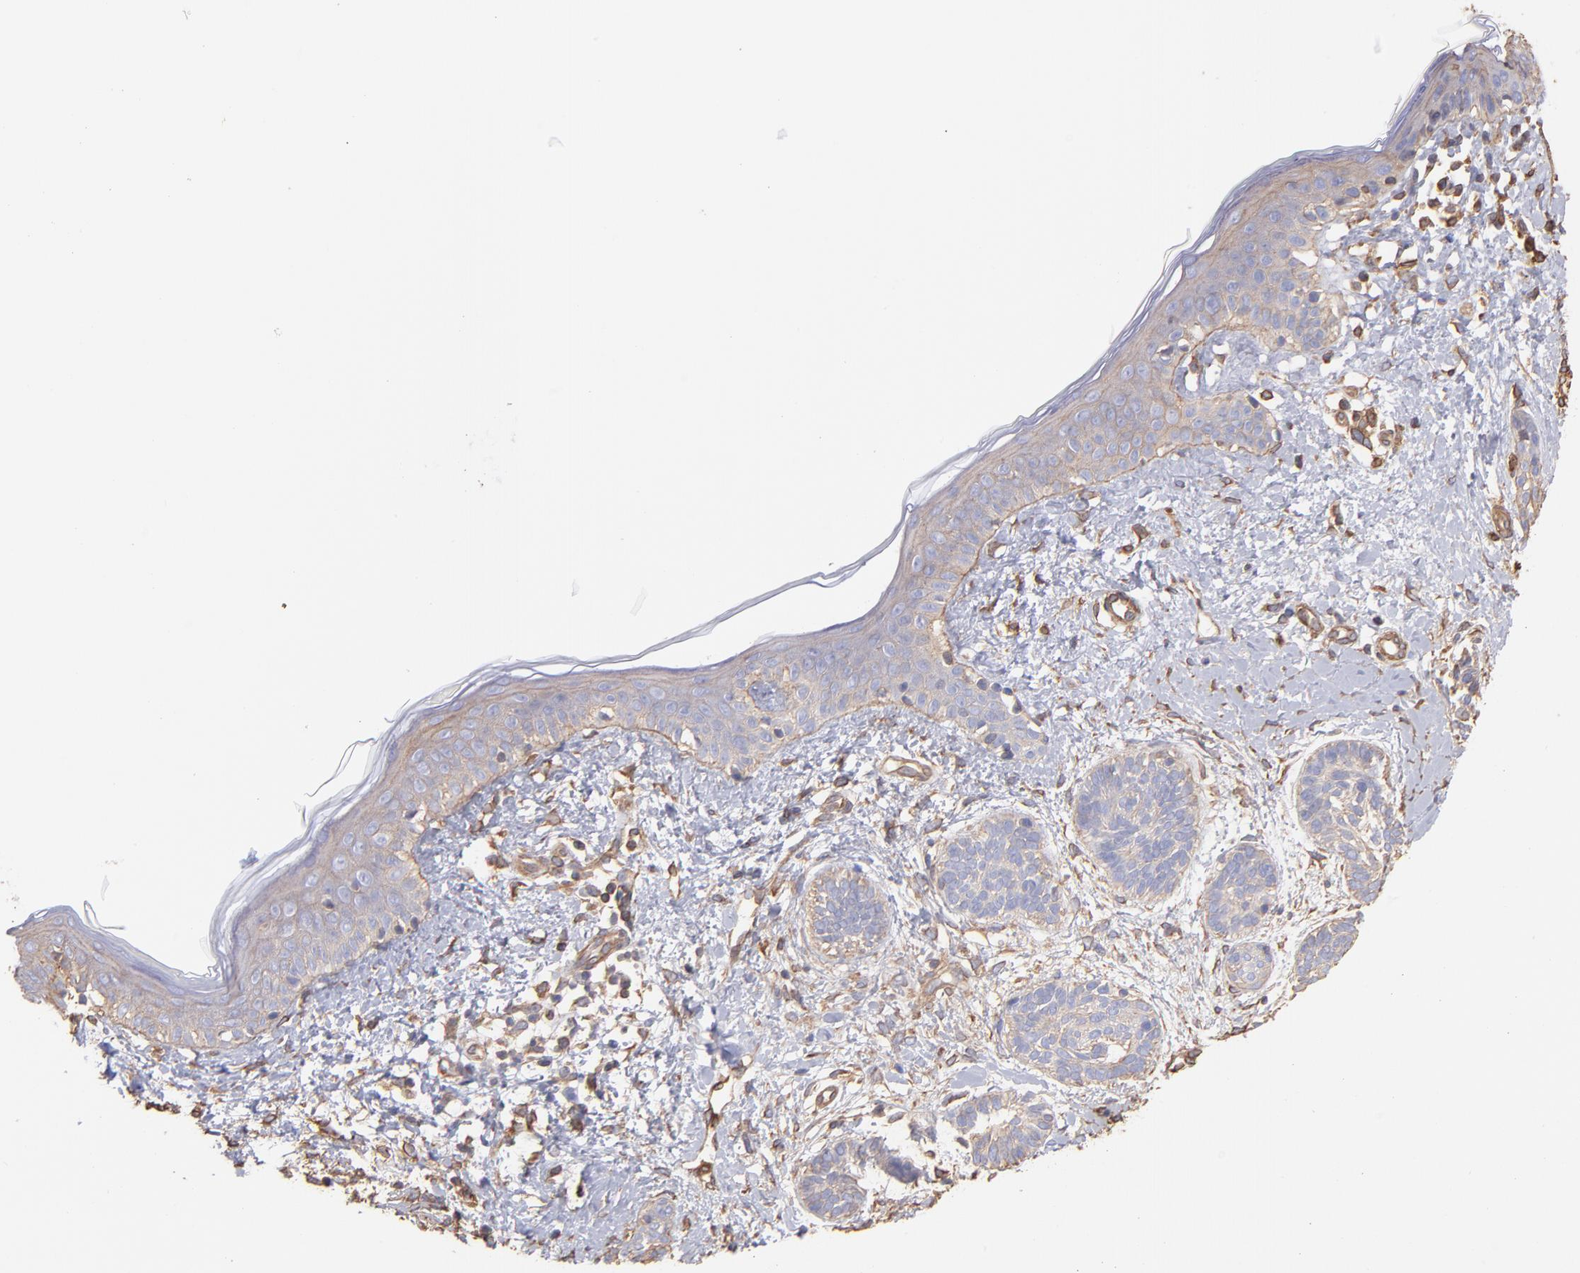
{"staining": {"intensity": "weak", "quantity": "25%-75%", "location": "cytoplasmic/membranous"}, "tissue": "skin cancer", "cell_type": "Tumor cells", "image_type": "cancer", "snomed": [{"axis": "morphology", "description": "Normal tissue, NOS"}, {"axis": "morphology", "description": "Basal cell carcinoma"}, {"axis": "topography", "description": "Skin"}], "caption": "This is an image of IHC staining of skin cancer (basal cell carcinoma), which shows weak expression in the cytoplasmic/membranous of tumor cells.", "gene": "PLEC", "patient": {"sex": "male", "age": 63}}